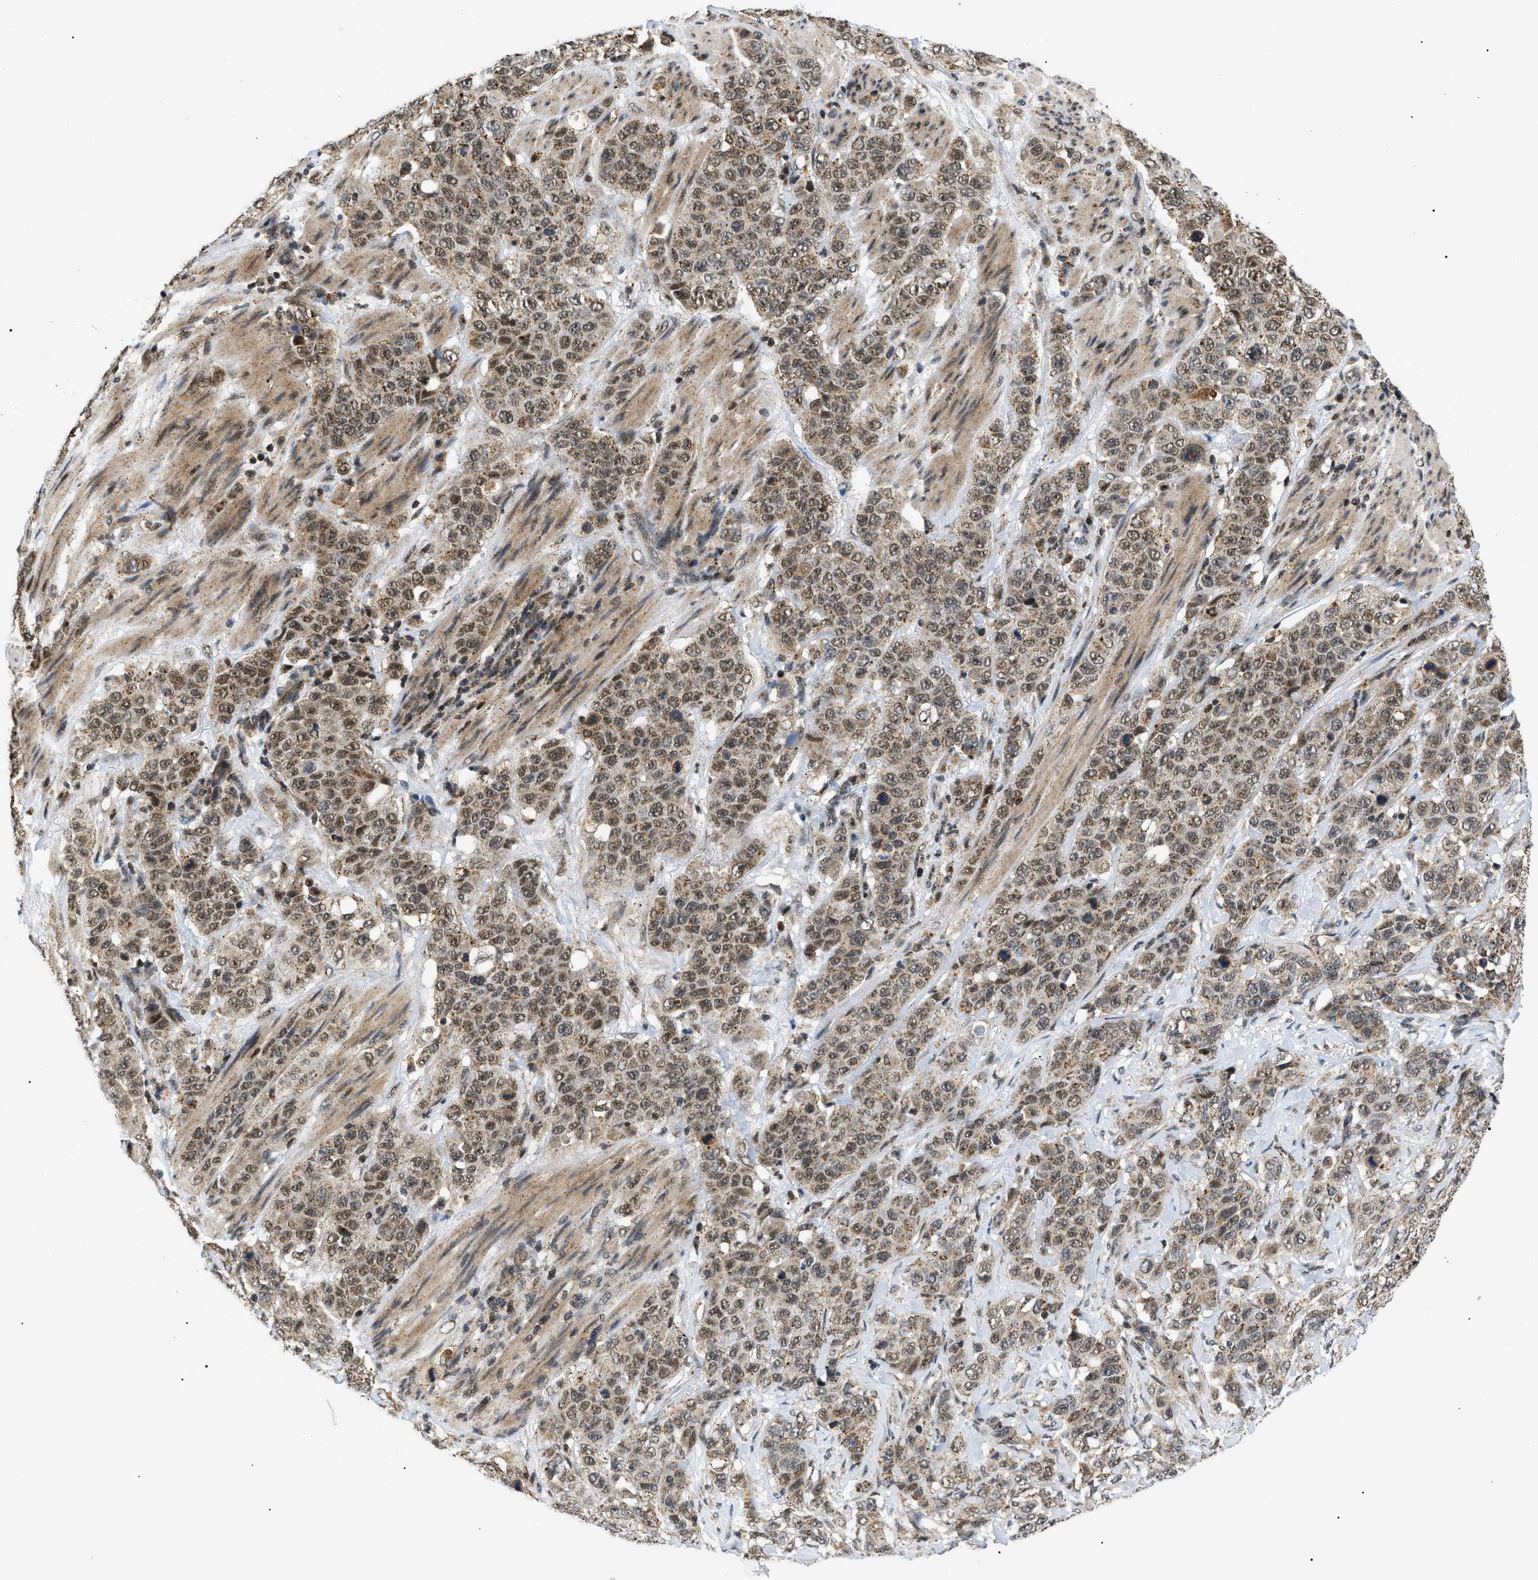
{"staining": {"intensity": "moderate", "quantity": ">75%", "location": "cytoplasmic/membranous,nuclear"}, "tissue": "stomach cancer", "cell_type": "Tumor cells", "image_type": "cancer", "snomed": [{"axis": "morphology", "description": "Adenocarcinoma, NOS"}, {"axis": "topography", "description": "Stomach"}], "caption": "Stomach cancer (adenocarcinoma) stained with a brown dye reveals moderate cytoplasmic/membranous and nuclear positive staining in approximately >75% of tumor cells.", "gene": "ZBTB11", "patient": {"sex": "male", "age": 48}}